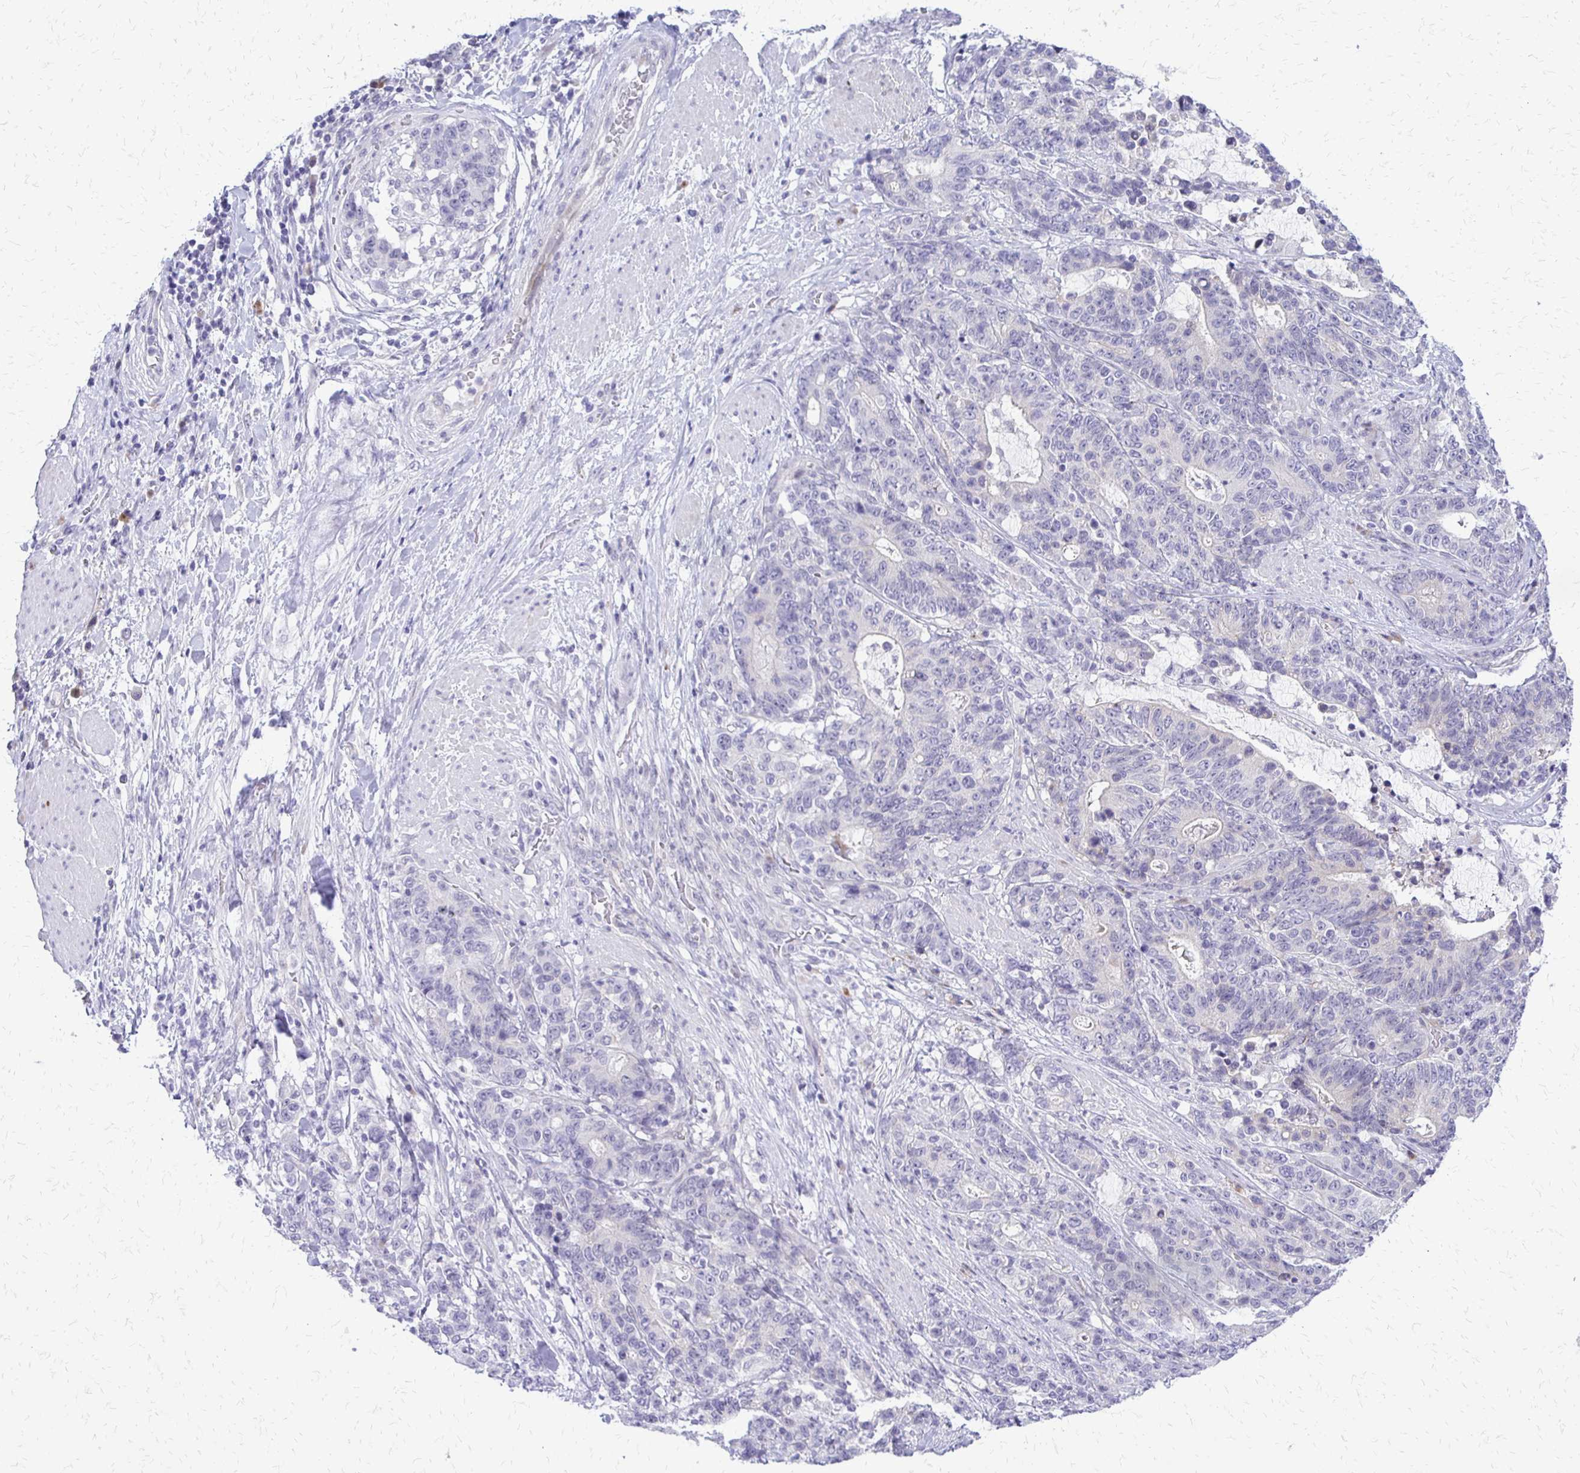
{"staining": {"intensity": "negative", "quantity": "none", "location": "none"}, "tissue": "stomach cancer", "cell_type": "Tumor cells", "image_type": "cancer", "snomed": [{"axis": "morphology", "description": "Normal tissue, NOS"}, {"axis": "morphology", "description": "Adenocarcinoma, NOS"}, {"axis": "topography", "description": "Stomach"}], "caption": "Tumor cells show no significant protein positivity in stomach cancer (adenocarcinoma).", "gene": "EPYC", "patient": {"sex": "female", "age": 64}}